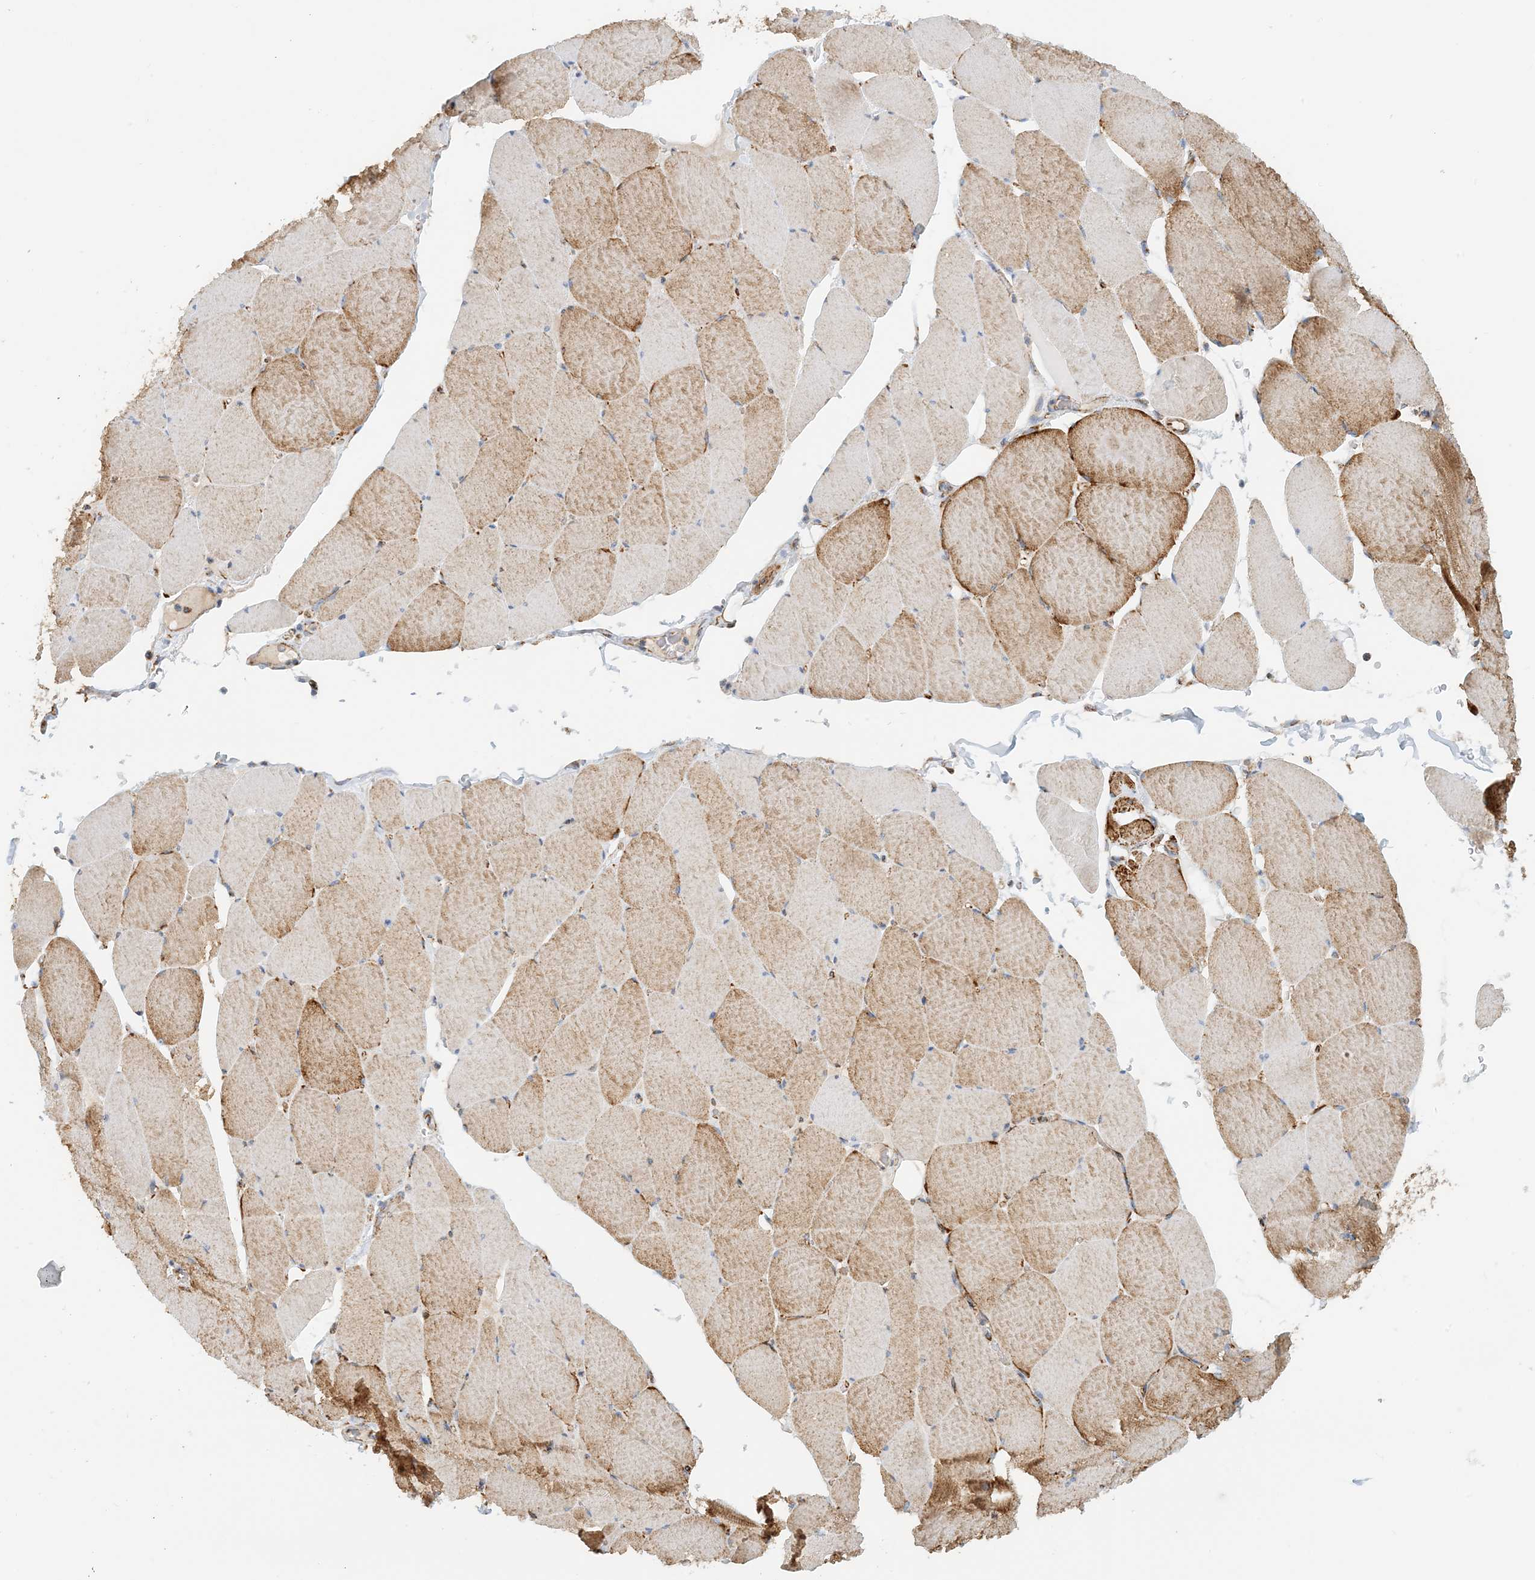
{"staining": {"intensity": "moderate", "quantity": "25%-75%", "location": "cytoplasmic/membranous"}, "tissue": "skeletal muscle", "cell_type": "Myocytes", "image_type": "normal", "snomed": [{"axis": "morphology", "description": "Normal tissue, NOS"}, {"axis": "topography", "description": "Skeletal muscle"}, {"axis": "topography", "description": "Head-Neck"}], "caption": "The micrograph displays a brown stain indicating the presence of a protein in the cytoplasmic/membranous of myocytes in skeletal muscle. Nuclei are stained in blue.", "gene": "COA3", "patient": {"sex": "male", "age": 66}}